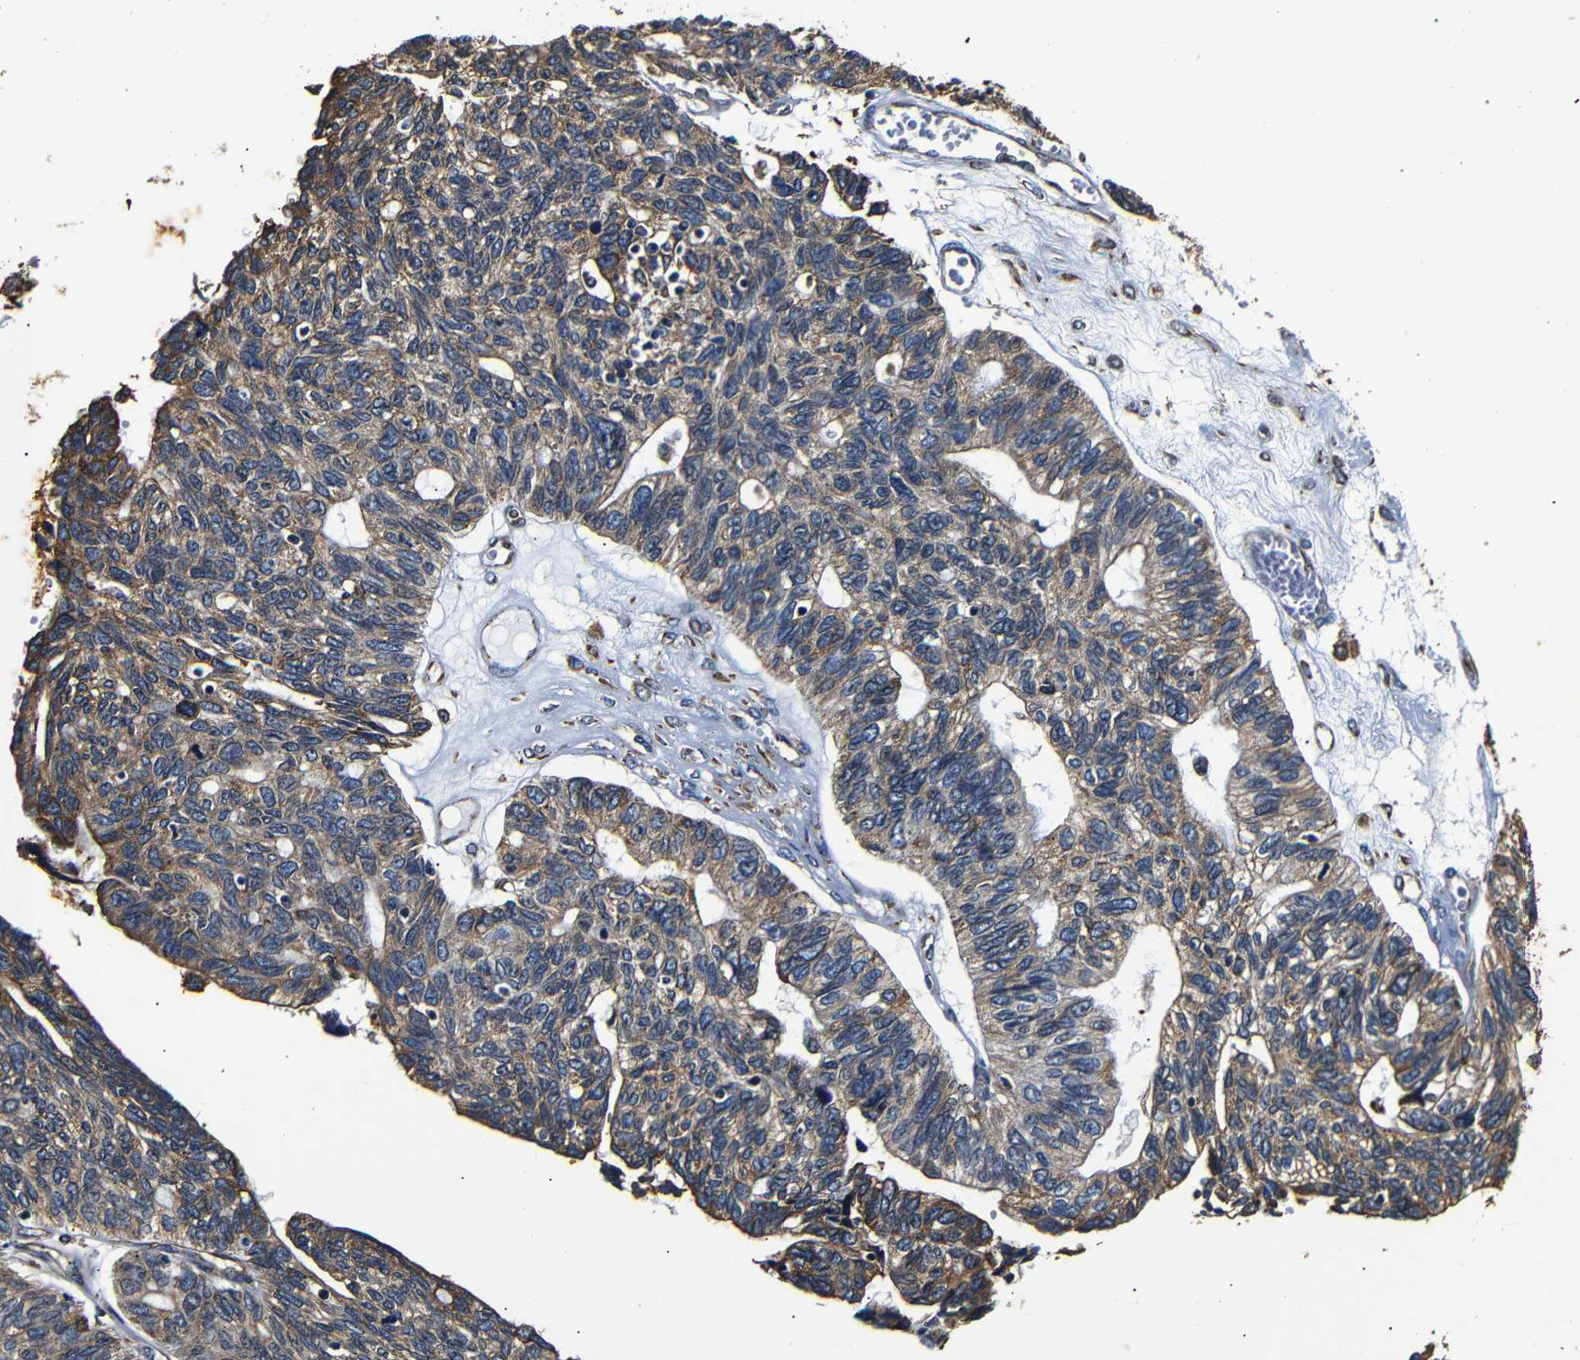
{"staining": {"intensity": "moderate", "quantity": "25%-75%", "location": "cytoplasmic/membranous"}, "tissue": "ovarian cancer", "cell_type": "Tumor cells", "image_type": "cancer", "snomed": [{"axis": "morphology", "description": "Cystadenocarcinoma, serous, NOS"}, {"axis": "topography", "description": "Ovary"}], "caption": "Brown immunohistochemical staining in serous cystadenocarcinoma (ovarian) demonstrates moderate cytoplasmic/membranous positivity in approximately 25%-75% of tumor cells.", "gene": "HHIP", "patient": {"sex": "female", "age": 79}}